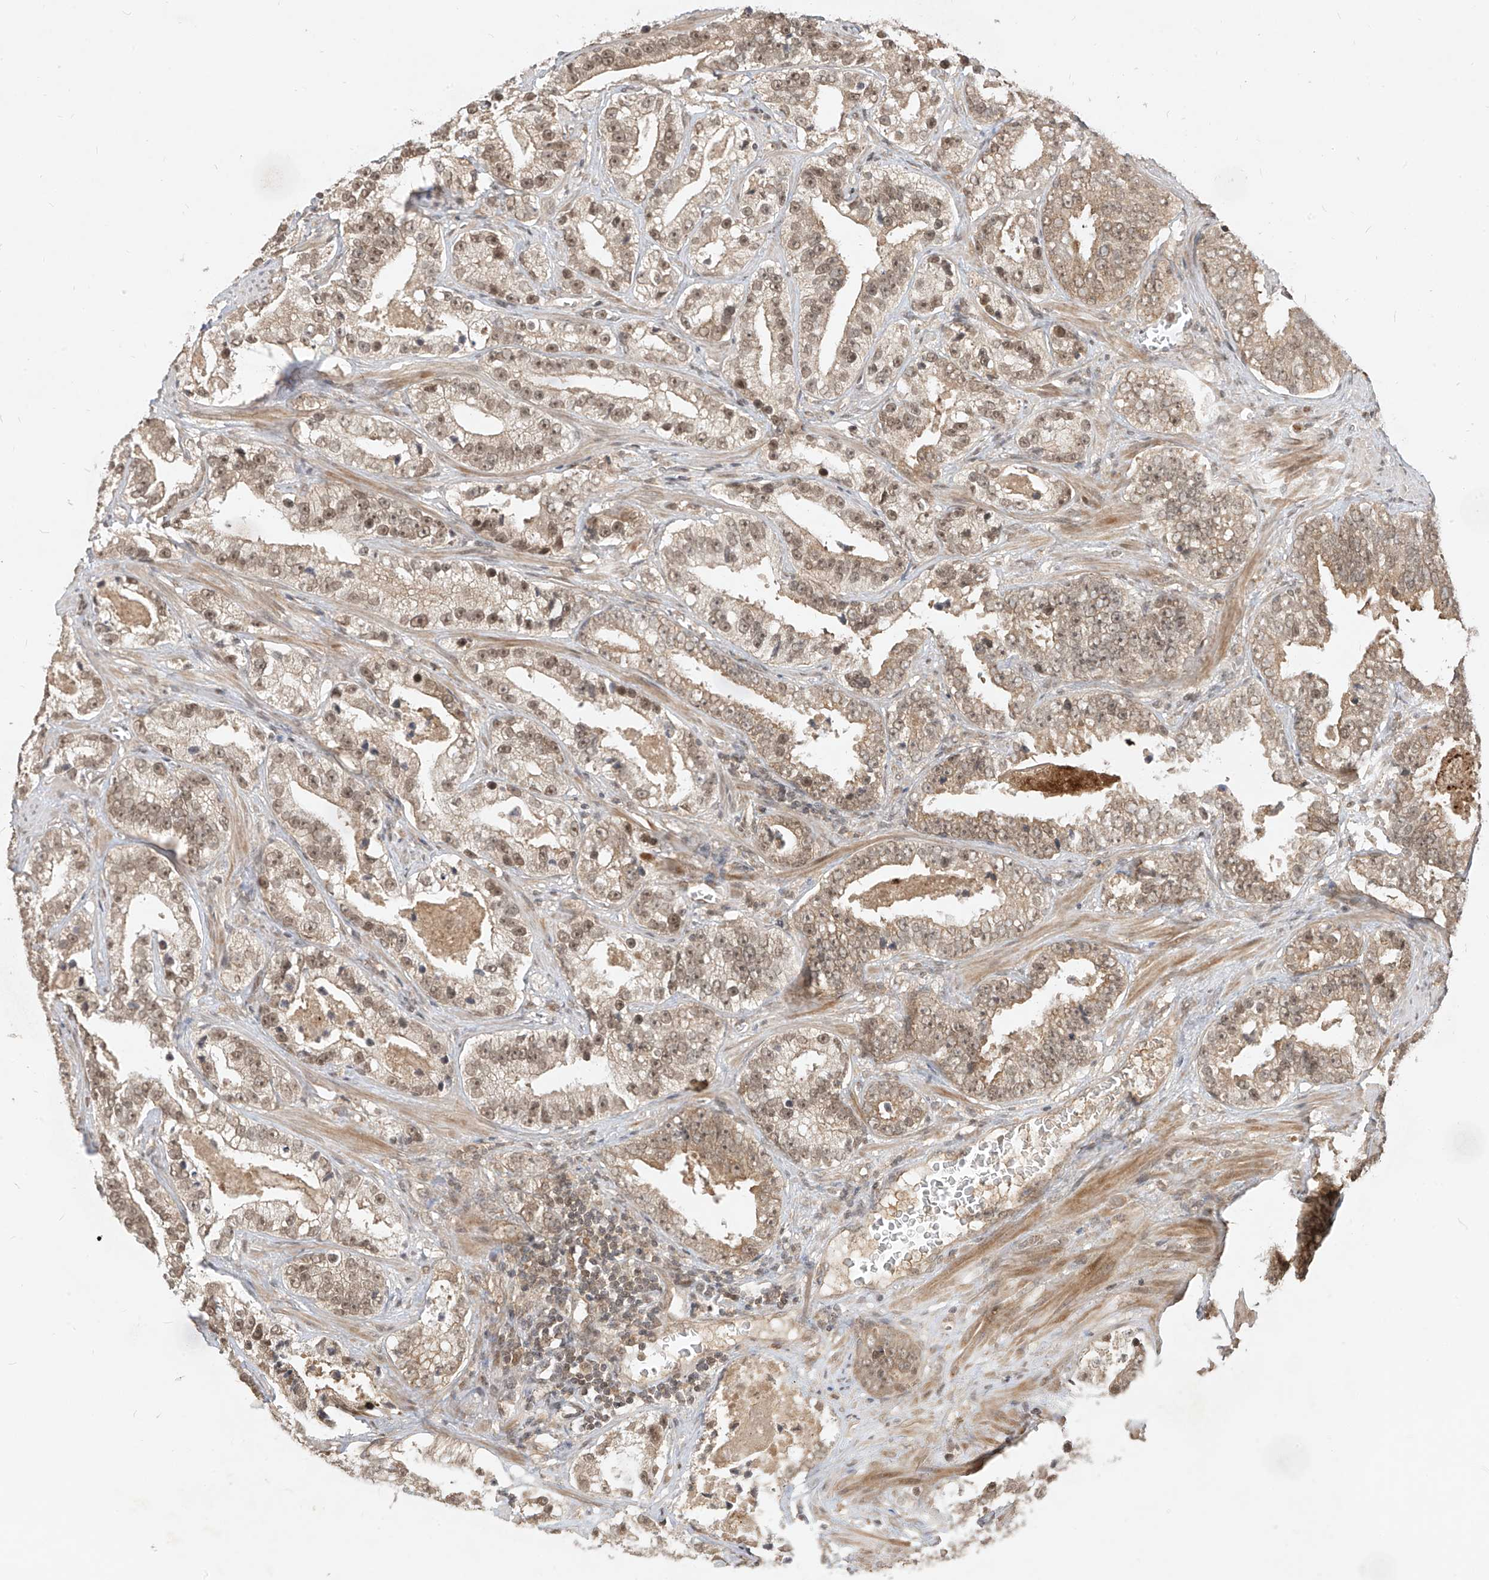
{"staining": {"intensity": "moderate", "quantity": ">75%", "location": "cytoplasmic/membranous,nuclear"}, "tissue": "prostate cancer", "cell_type": "Tumor cells", "image_type": "cancer", "snomed": [{"axis": "morphology", "description": "Adenocarcinoma, High grade"}, {"axis": "topography", "description": "Prostate"}], "caption": "The immunohistochemical stain highlights moderate cytoplasmic/membranous and nuclear positivity in tumor cells of prostate adenocarcinoma (high-grade) tissue.", "gene": "LCOR", "patient": {"sex": "male", "age": 62}}